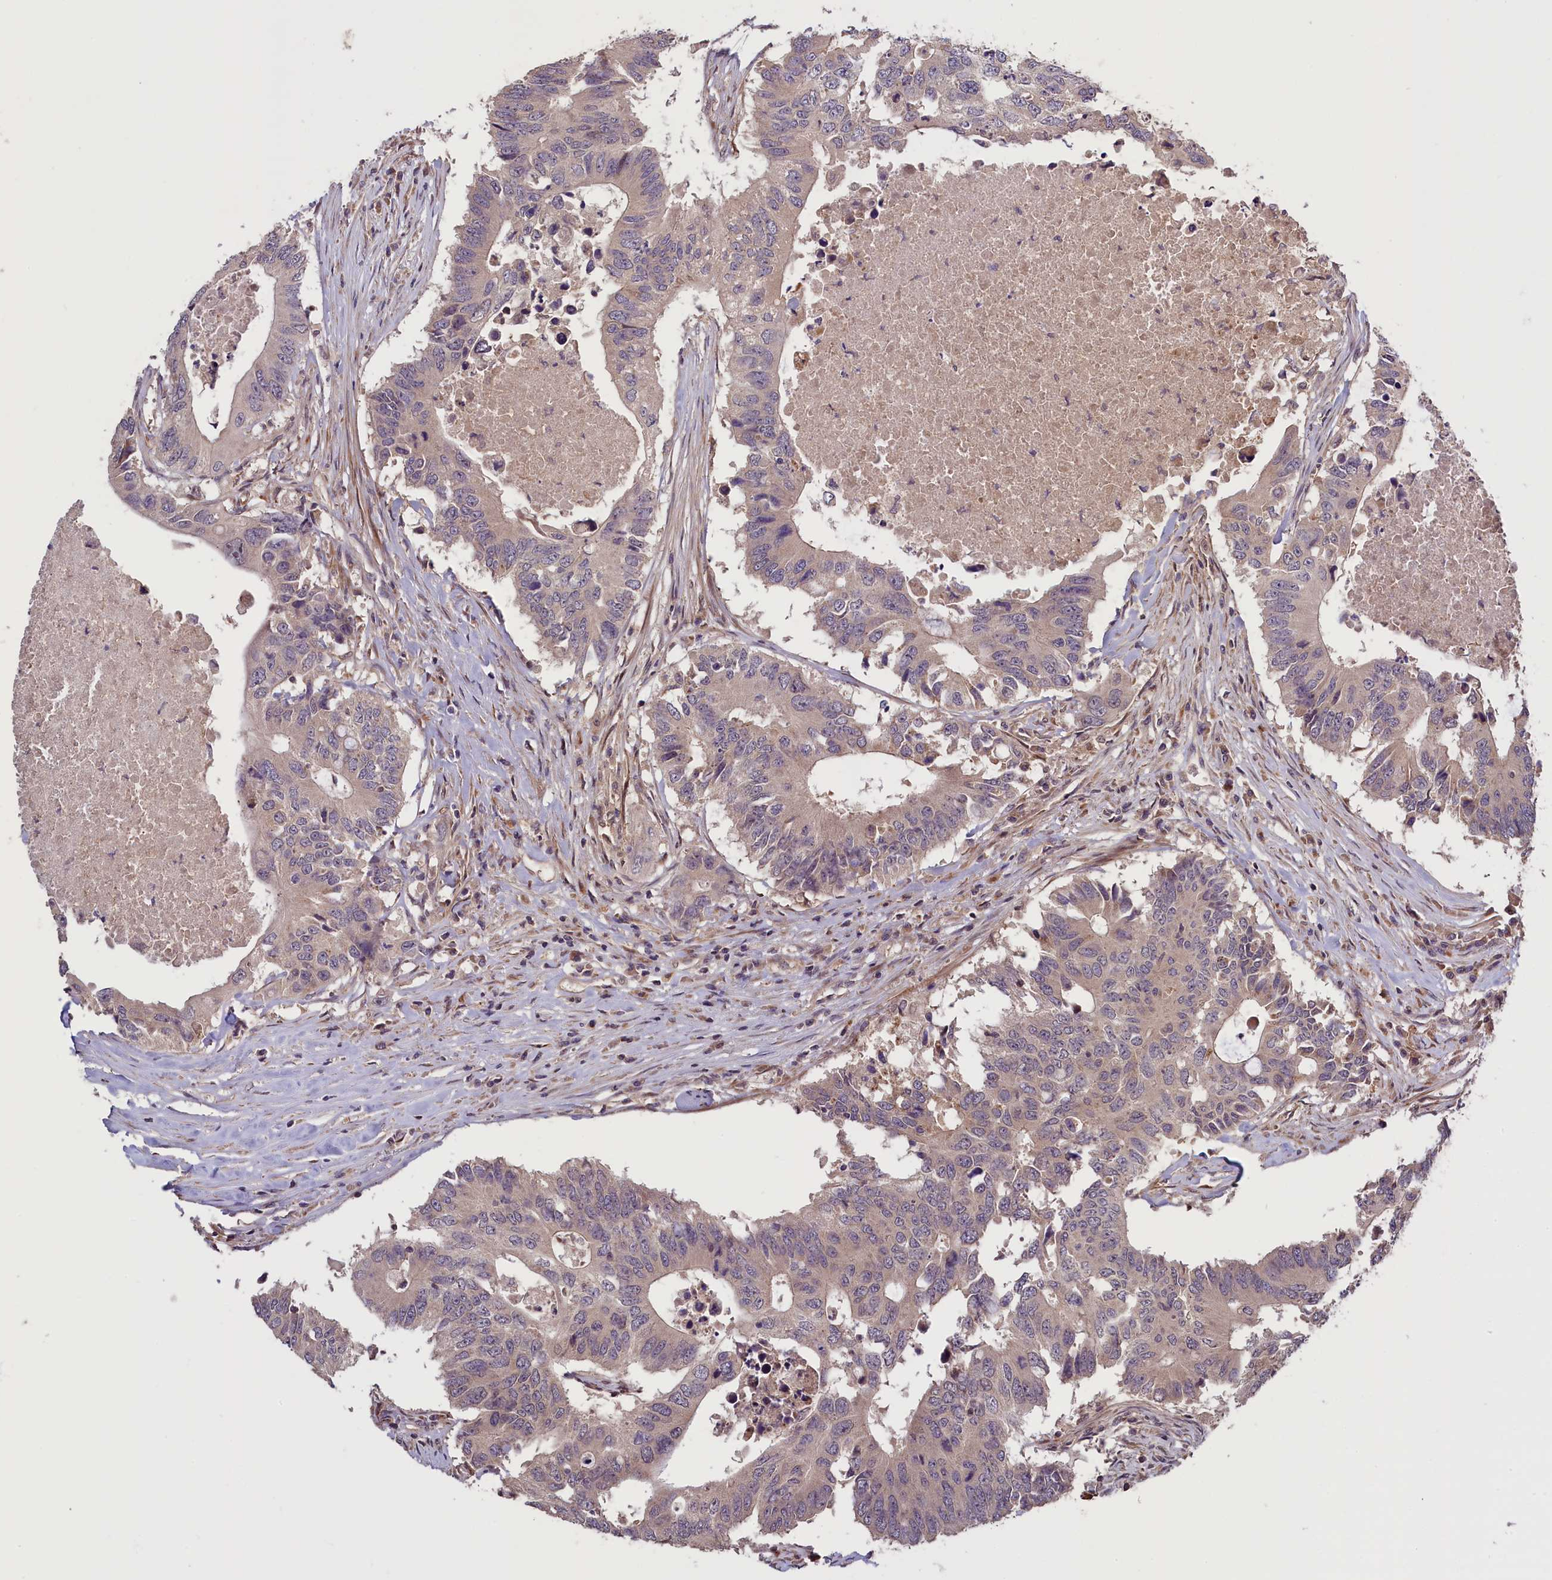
{"staining": {"intensity": "negative", "quantity": "none", "location": "none"}, "tissue": "colorectal cancer", "cell_type": "Tumor cells", "image_type": "cancer", "snomed": [{"axis": "morphology", "description": "Adenocarcinoma, NOS"}, {"axis": "topography", "description": "Colon"}], "caption": "DAB immunohistochemical staining of adenocarcinoma (colorectal) reveals no significant expression in tumor cells. (Brightfield microscopy of DAB (3,3'-diaminobenzidine) IHC at high magnification).", "gene": "DNAJB9", "patient": {"sex": "male", "age": 71}}